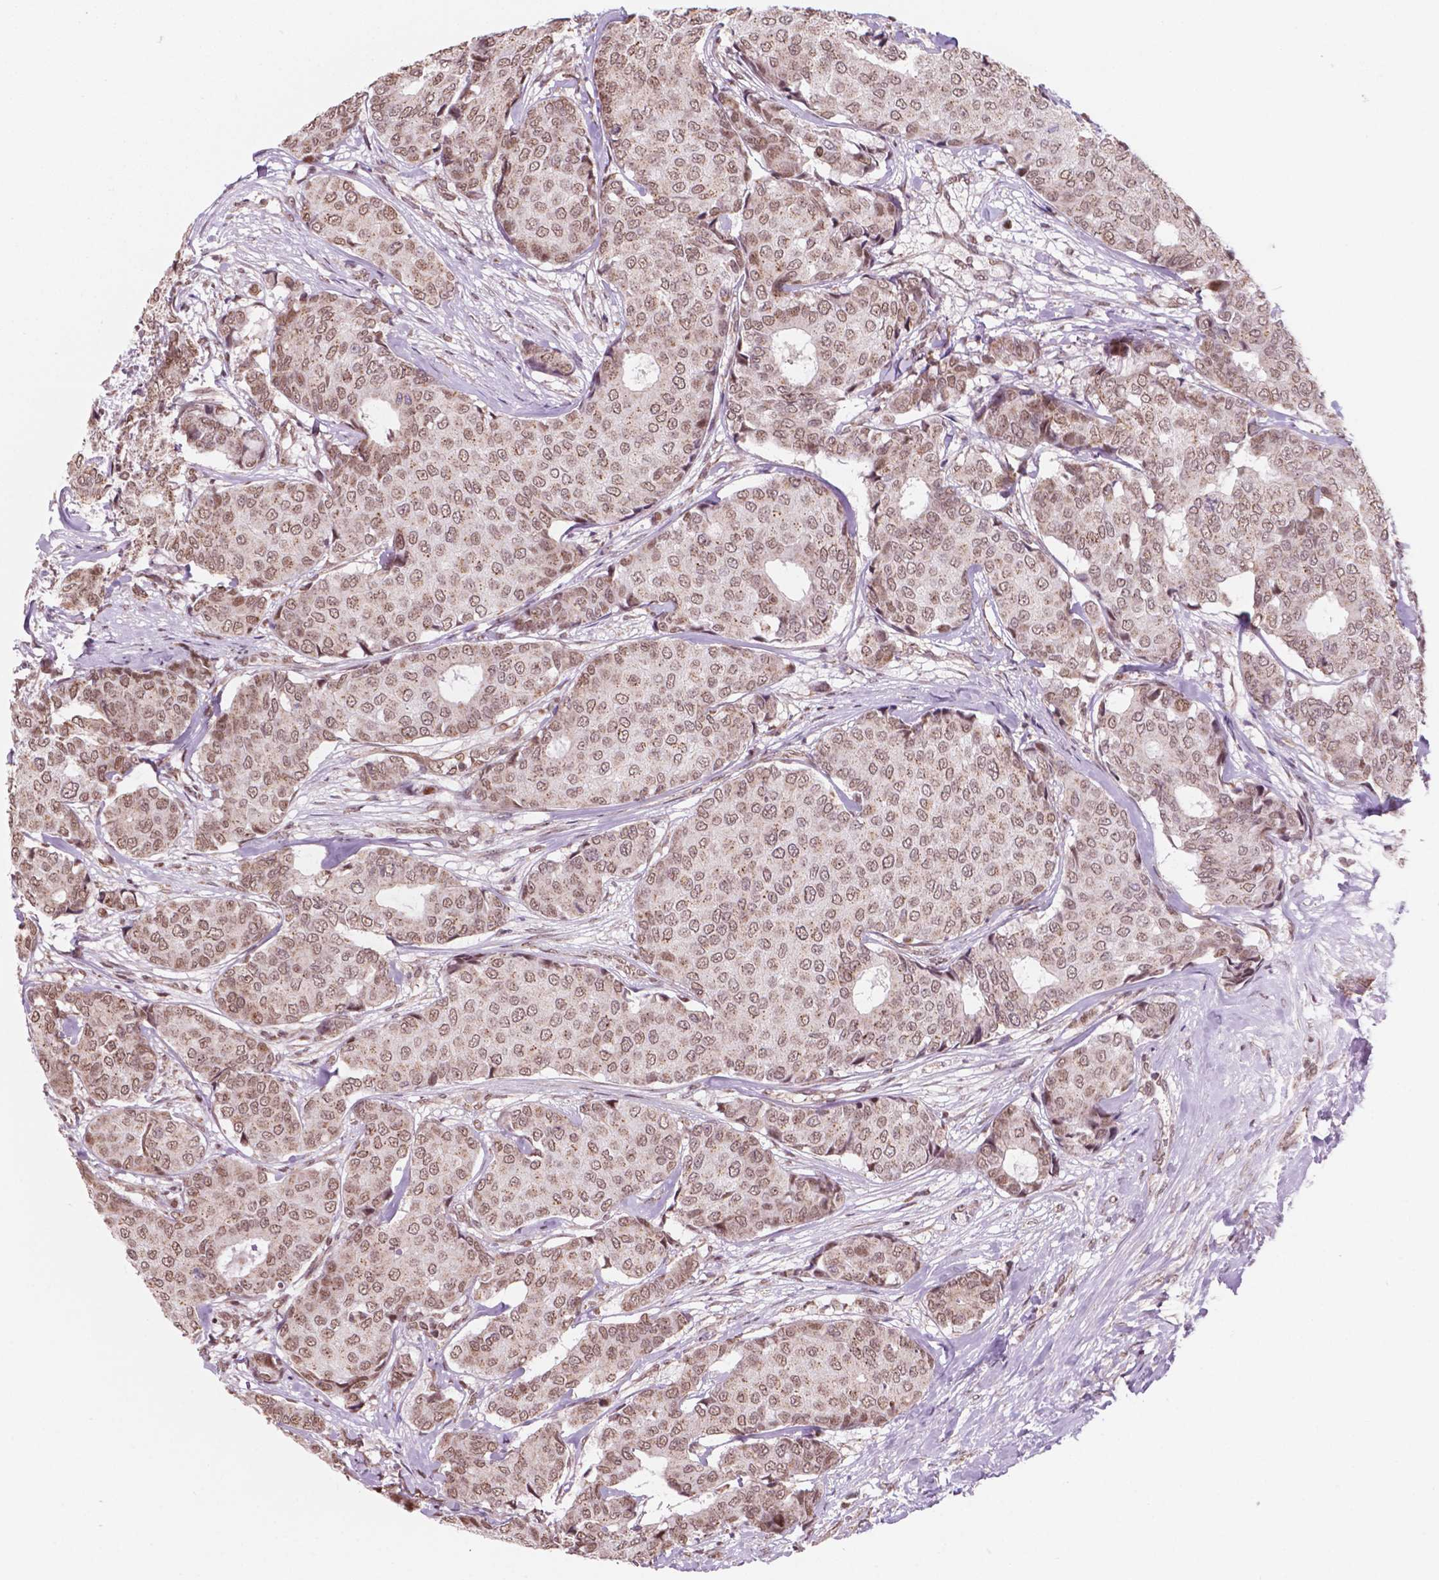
{"staining": {"intensity": "weak", "quantity": ">75%", "location": "nuclear"}, "tissue": "breast cancer", "cell_type": "Tumor cells", "image_type": "cancer", "snomed": [{"axis": "morphology", "description": "Duct carcinoma"}, {"axis": "topography", "description": "Breast"}], "caption": "Breast cancer tissue shows weak nuclear positivity in approximately >75% of tumor cells, visualized by immunohistochemistry.", "gene": "NDUFA10", "patient": {"sex": "female", "age": 75}}